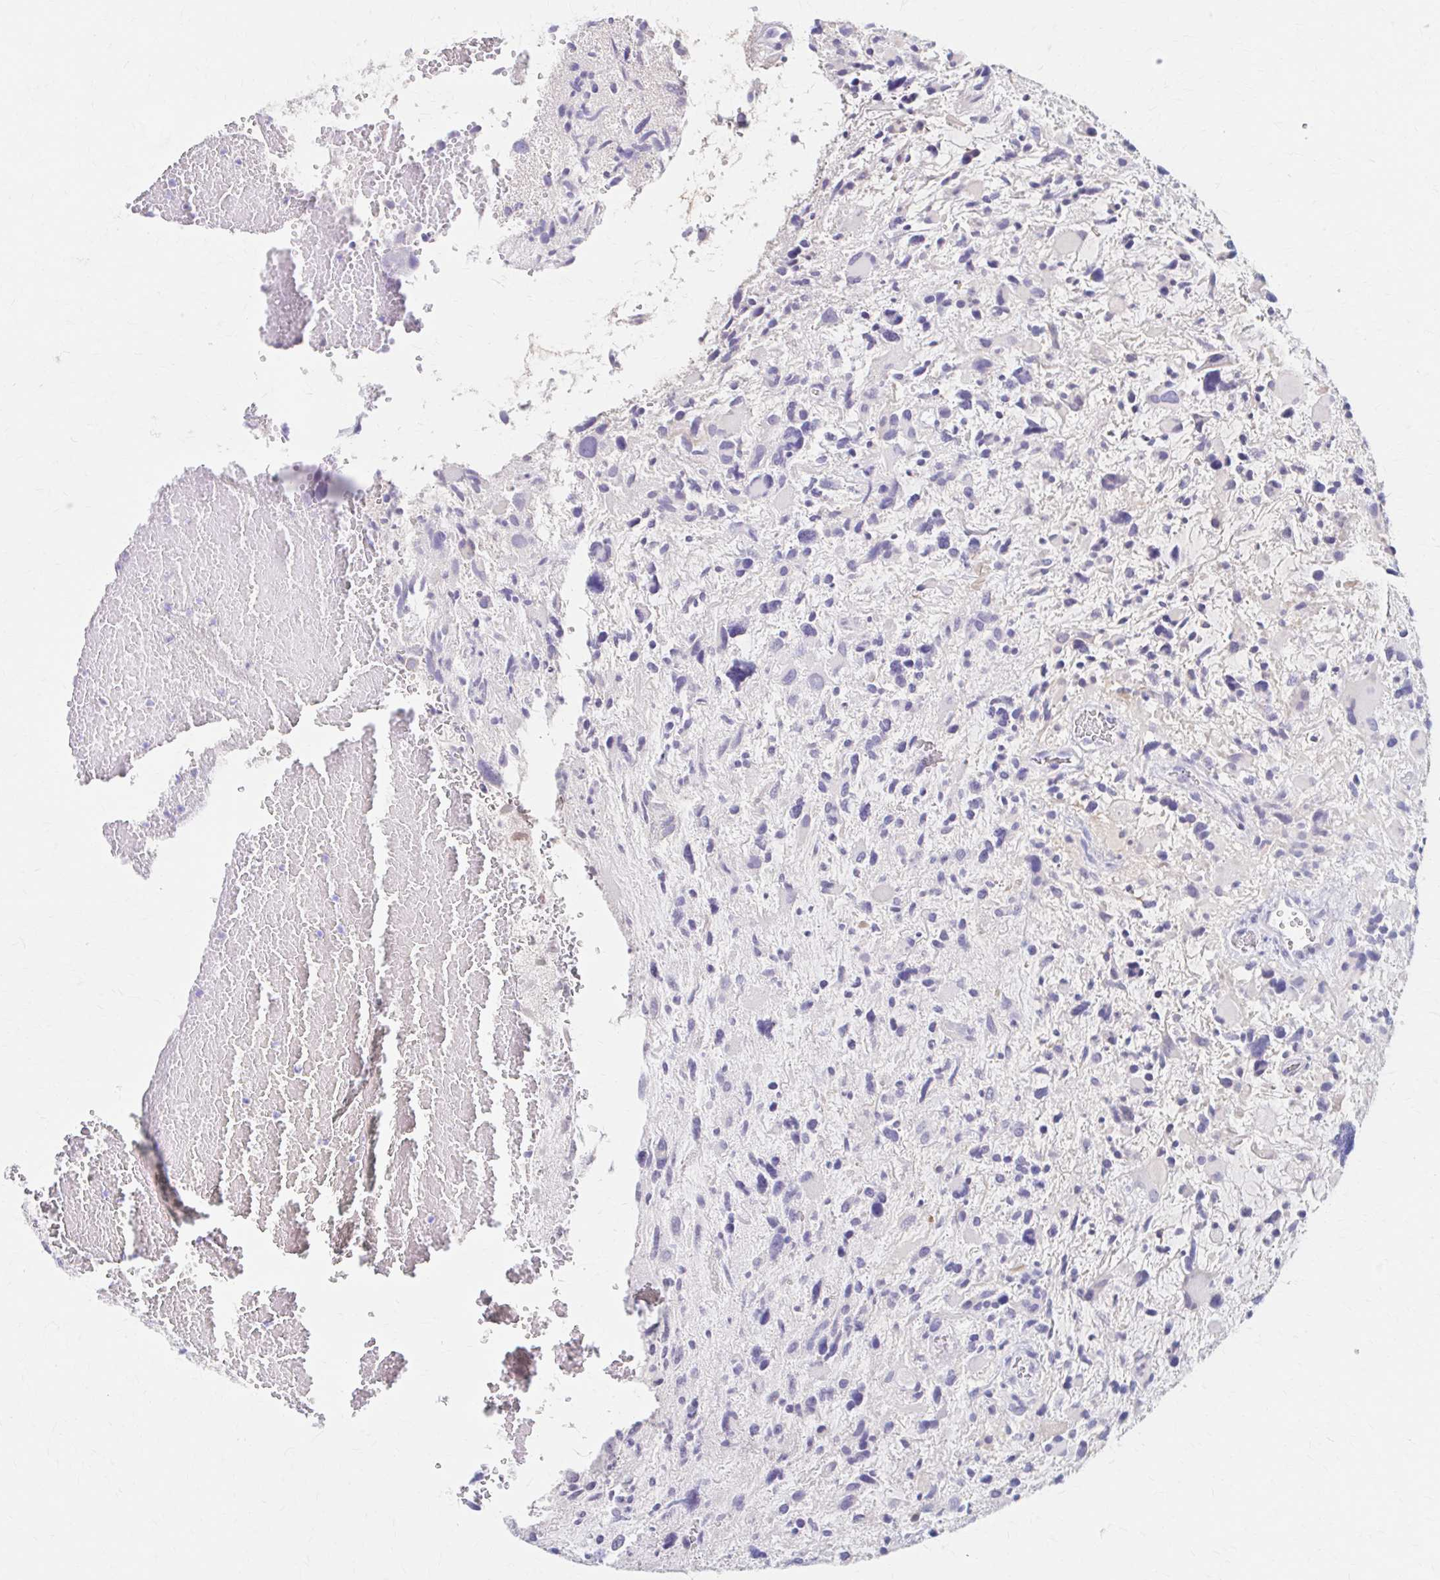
{"staining": {"intensity": "negative", "quantity": "none", "location": "none"}, "tissue": "glioma", "cell_type": "Tumor cells", "image_type": "cancer", "snomed": [{"axis": "morphology", "description": "Glioma, malignant, High grade"}, {"axis": "topography", "description": "Brain"}], "caption": "There is no significant positivity in tumor cells of malignant glioma (high-grade).", "gene": "AZGP1", "patient": {"sex": "female", "age": 11}}